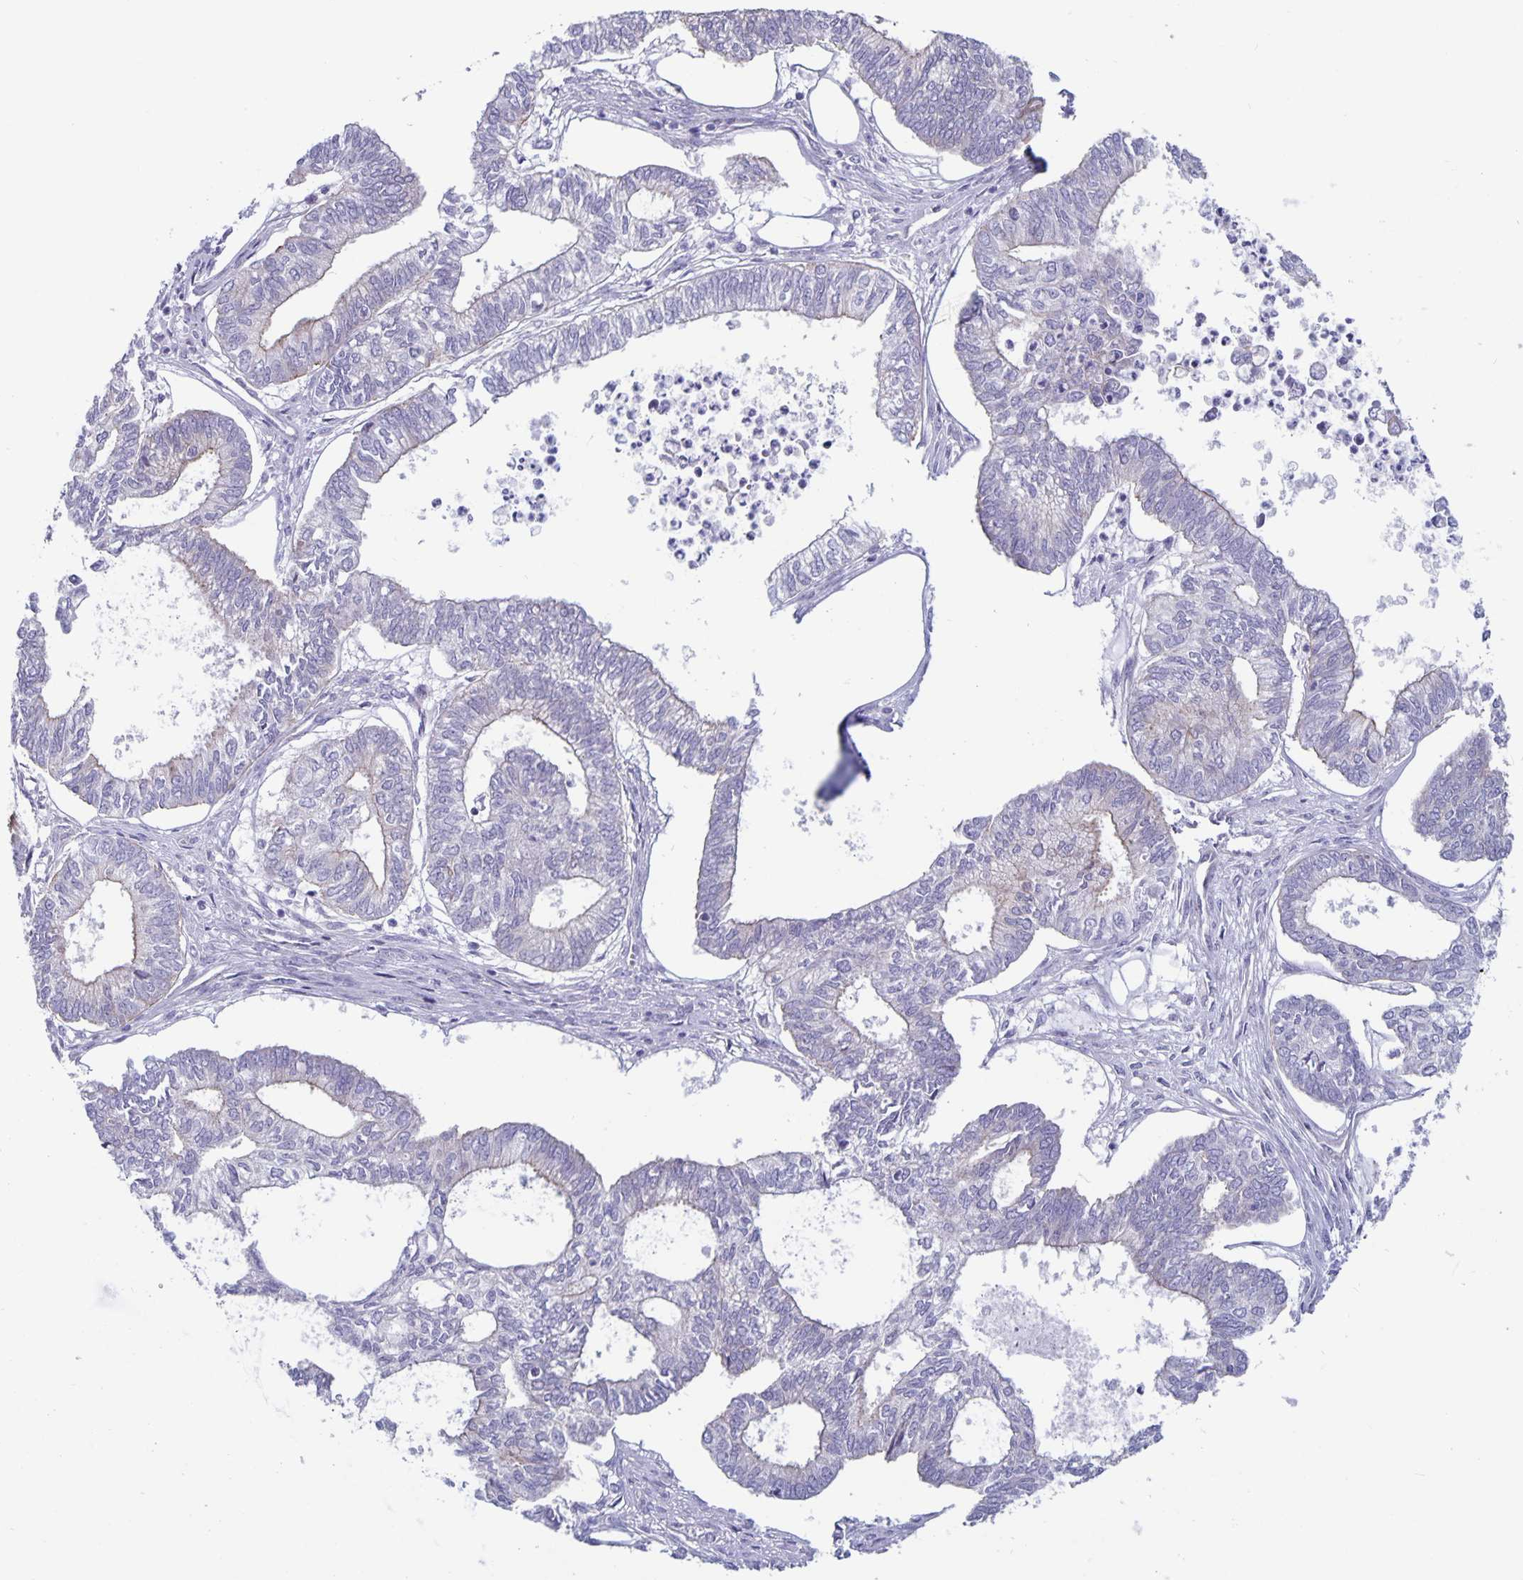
{"staining": {"intensity": "weak", "quantity": "<25%", "location": "cytoplasmic/membranous"}, "tissue": "ovarian cancer", "cell_type": "Tumor cells", "image_type": "cancer", "snomed": [{"axis": "morphology", "description": "Carcinoma, endometroid"}, {"axis": "topography", "description": "Ovary"}], "caption": "DAB (3,3'-diaminobenzidine) immunohistochemical staining of ovarian cancer (endometroid carcinoma) shows no significant expression in tumor cells. Nuclei are stained in blue.", "gene": "PLCB3", "patient": {"sex": "female", "age": 64}}